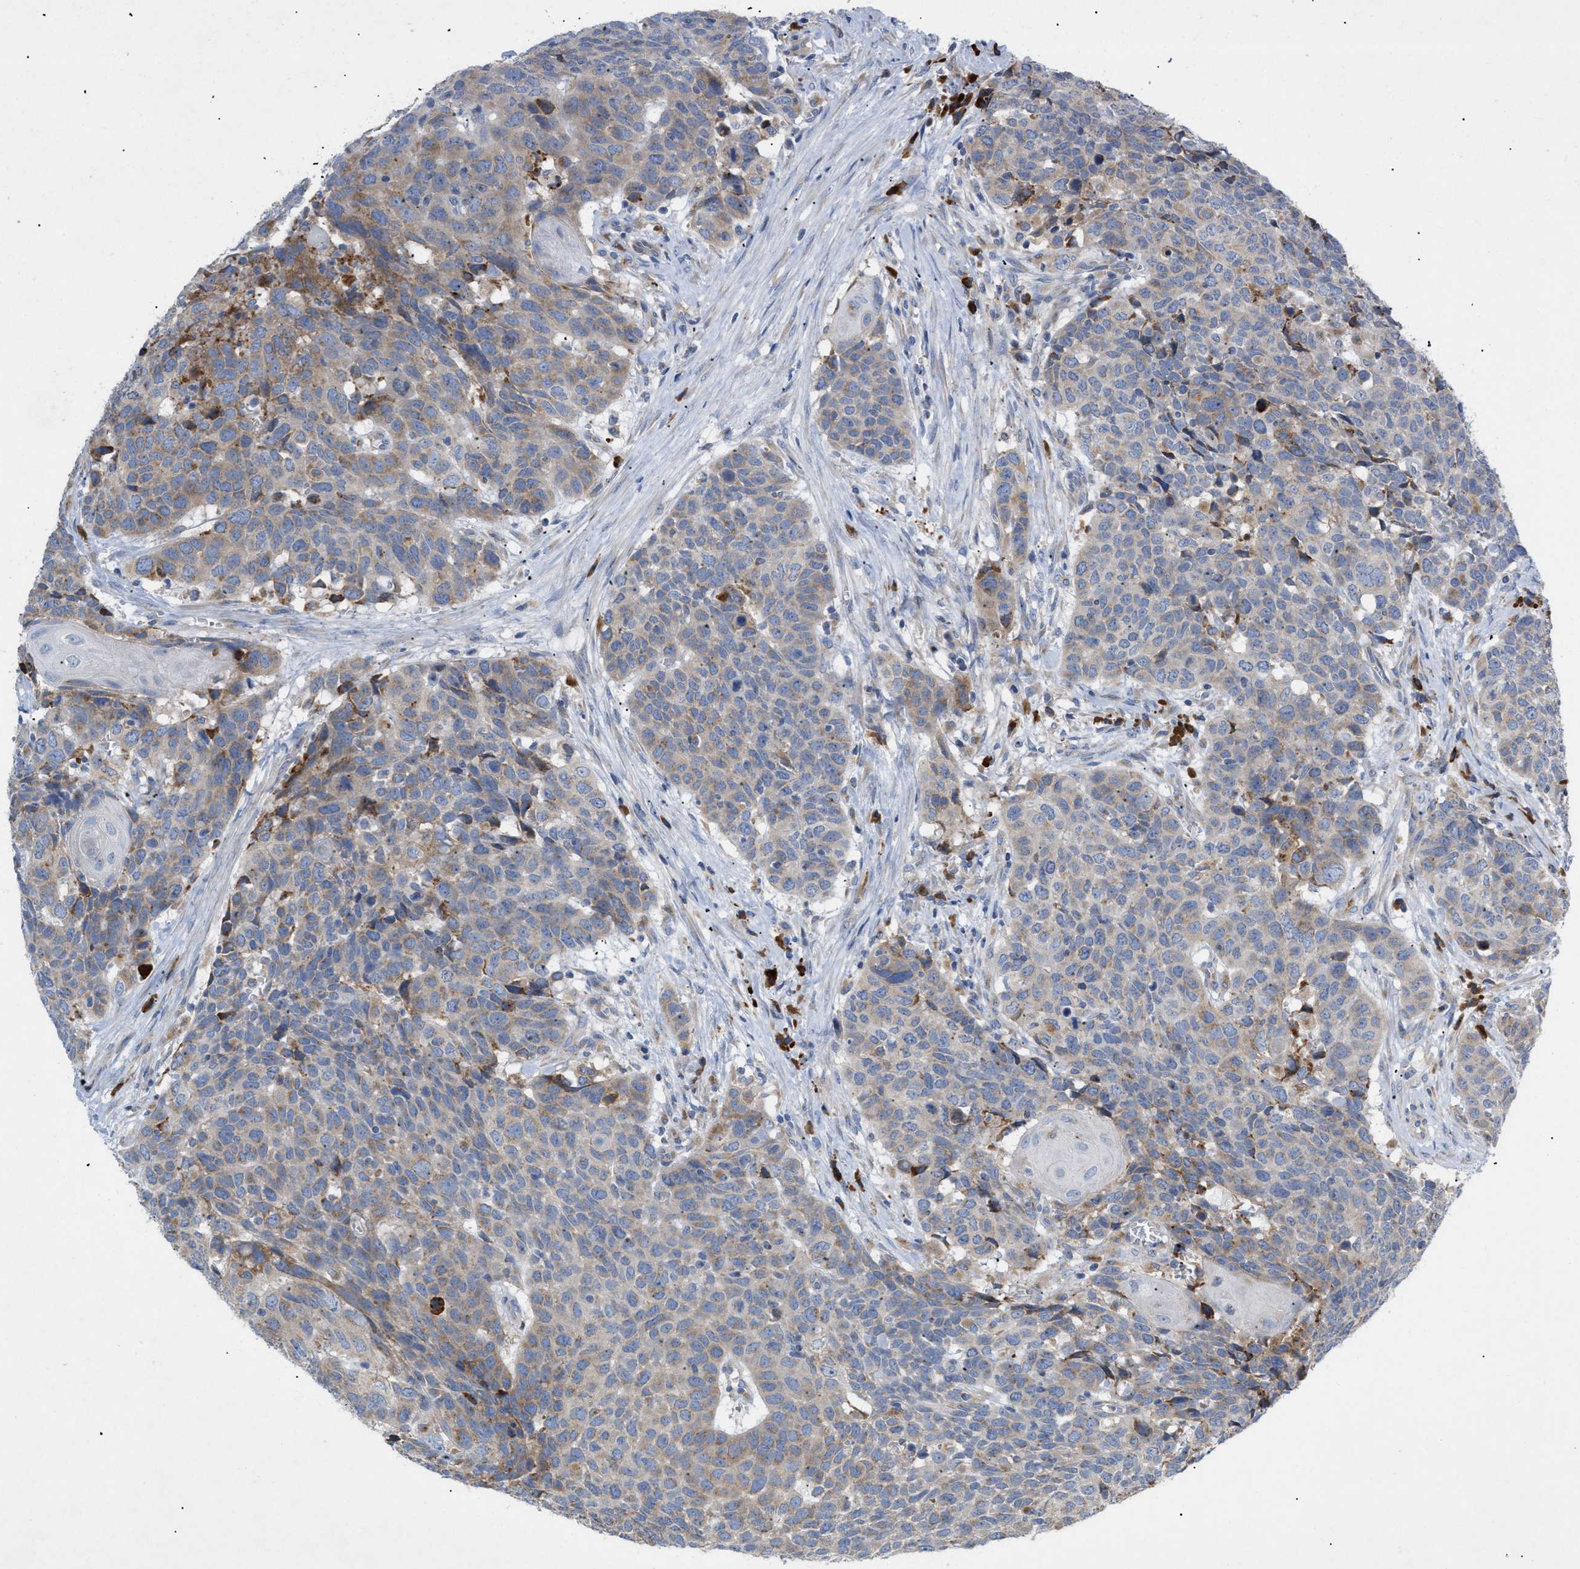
{"staining": {"intensity": "weak", "quantity": ">75%", "location": "cytoplasmic/membranous"}, "tissue": "head and neck cancer", "cell_type": "Tumor cells", "image_type": "cancer", "snomed": [{"axis": "morphology", "description": "Squamous cell carcinoma, NOS"}, {"axis": "topography", "description": "Head-Neck"}], "caption": "Protein analysis of head and neck cancer (squamous cell carcinoma) tissue reveals weak cytoplasmic/membranous staining in approximately >75% of tumor cells.", "gene": "SLC50A1", "patient": {"sex": "male", "age": 66}}